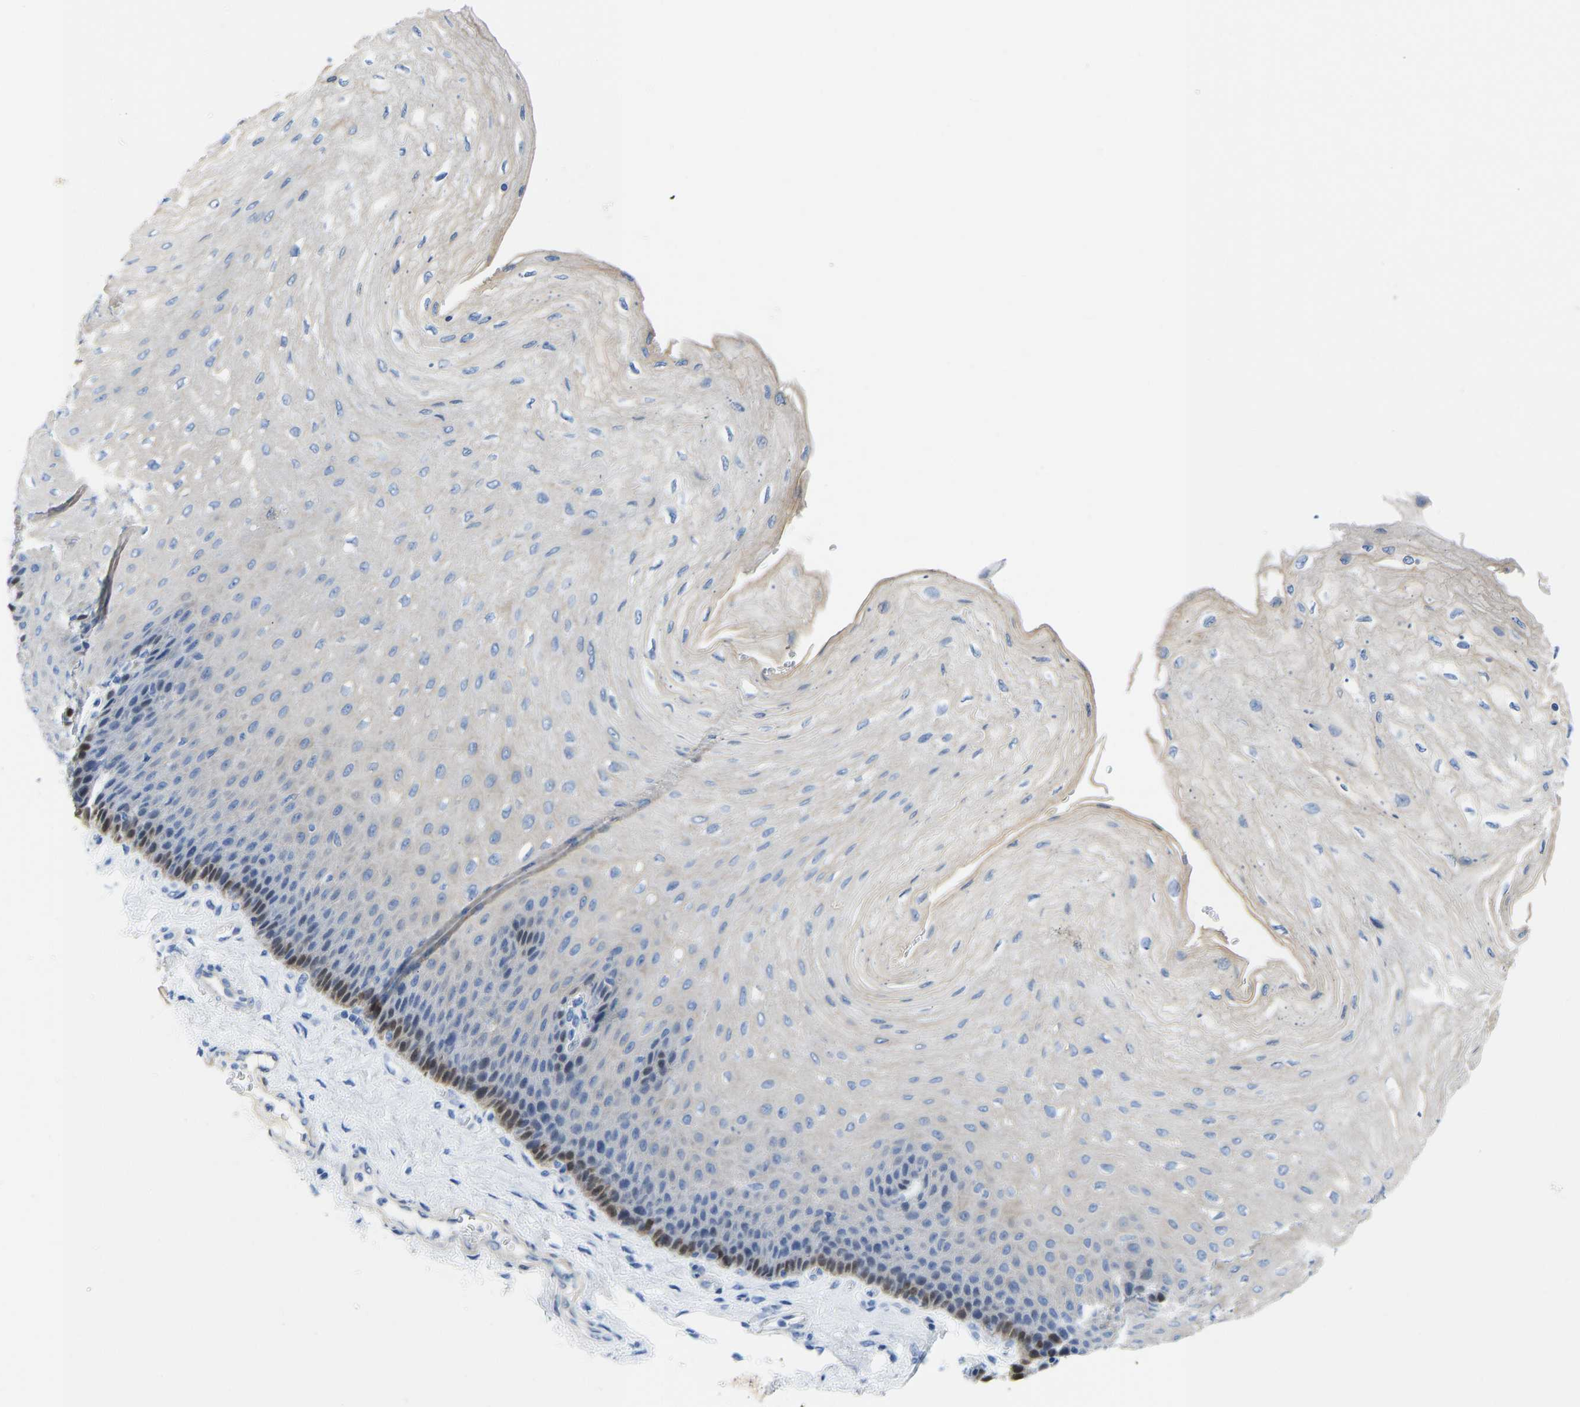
{"staining": {"intensity": "moderate", "quantity": "<25%", "location": "cytoplasmic/membranous"}, "tissue": "esophagus", "cell_type": "Squamous epithelial cells", "image_type": "normal", "snomed": [{"axis": "morphology", "description": "Normal tissue, NOS"}, {"axis": "topography", "description": "Esophagus"}], "caption": "The immunohistochemical stain highlights moderate cytoplasmic/membranous positivity in squamous epithelial cells of benign esophagus.", "gene": "NKAIN3", "patient": {"sex": "female", "age": 72}}